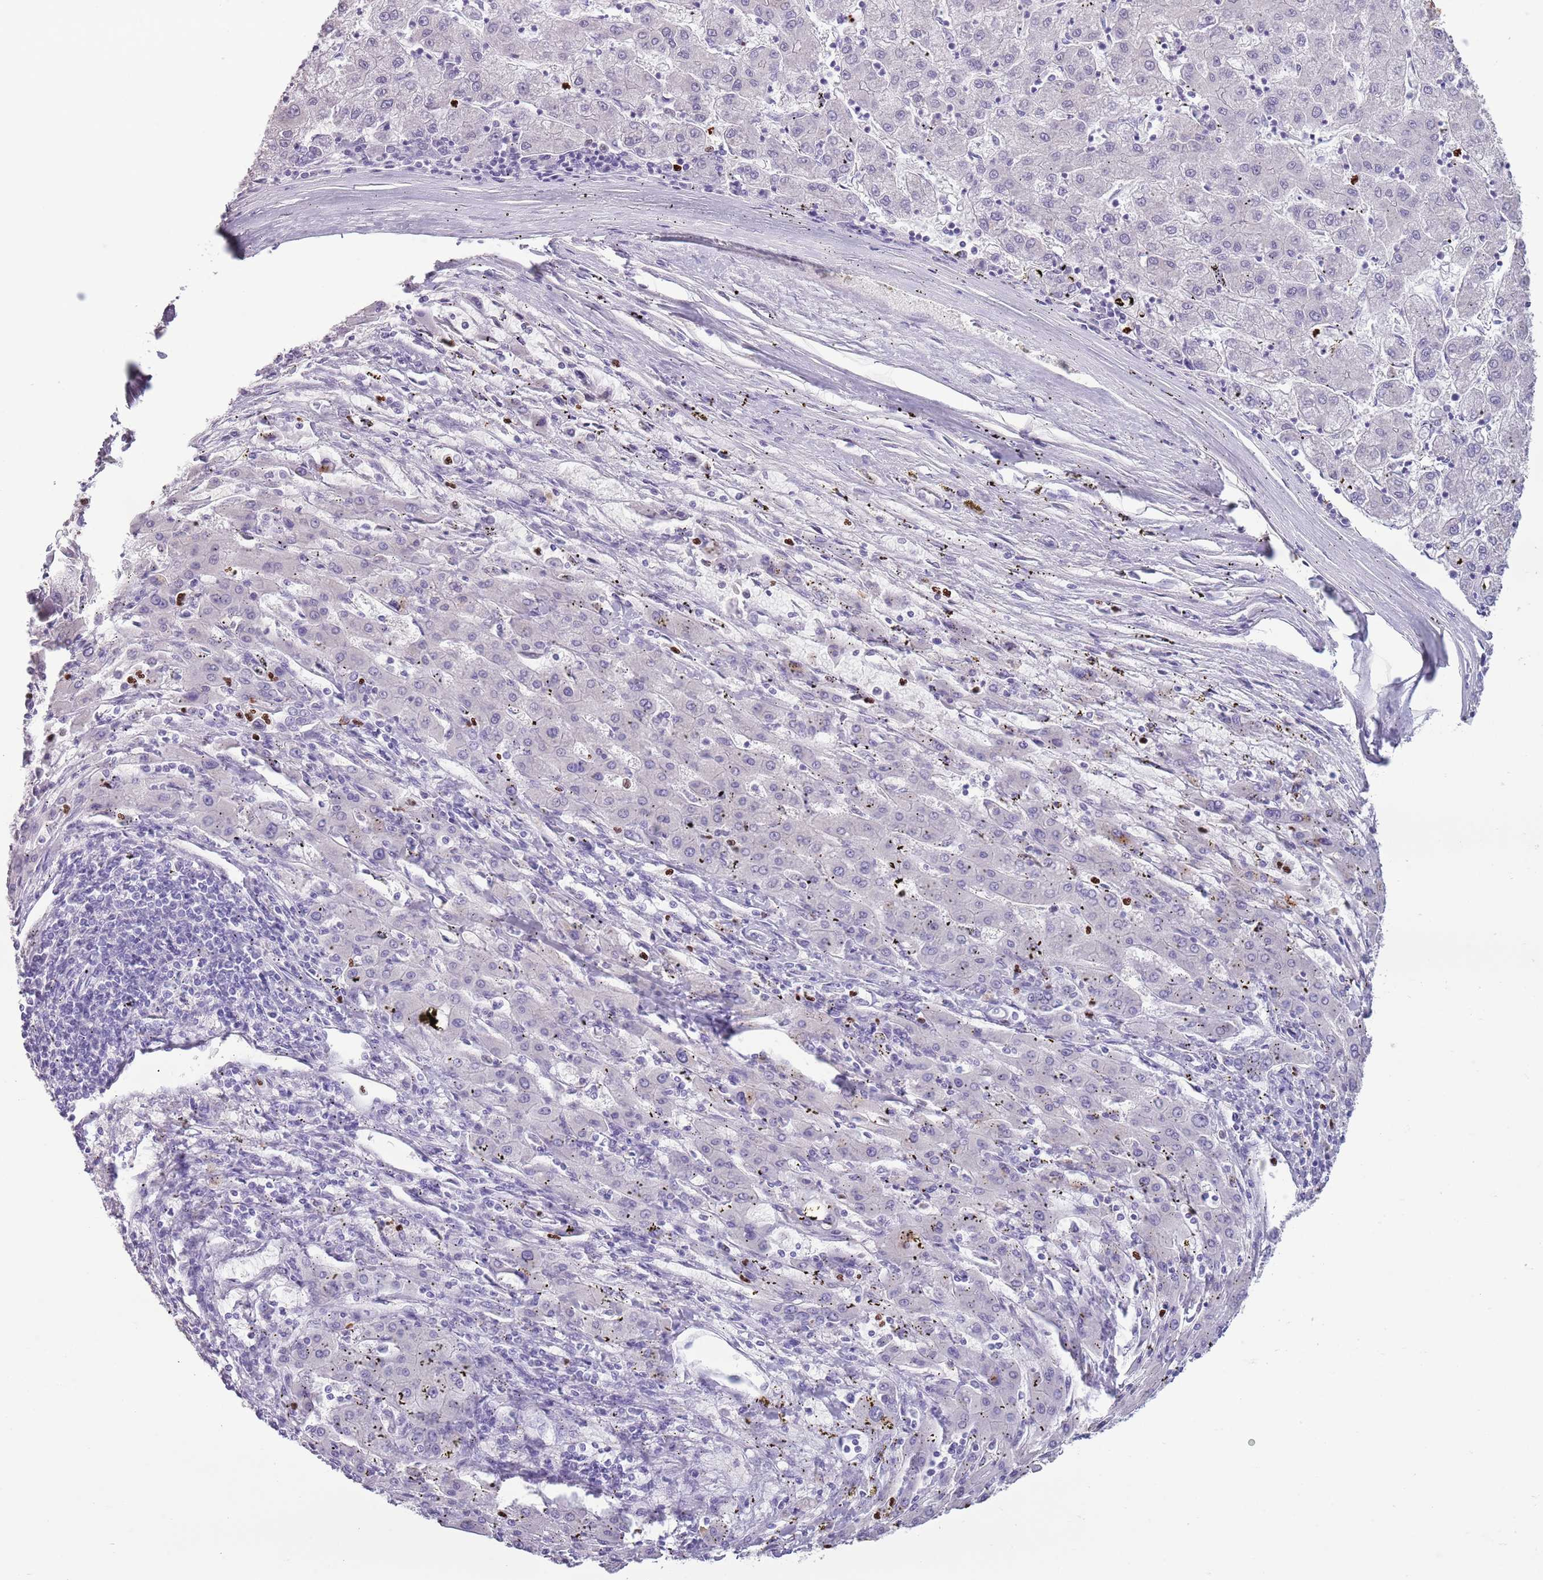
{"staining": {"intensity": "negative", "quantity": "none", "location": "none"}, "tissue": "liver cancer", "cell_type": "Tumor cells", "image_type": "cancer", "snomed": [{"axis": "morphology", "description": "Carcinoma, Hepatocellular, NOS"}, {"axis": "topography", "description": "Liver"}], "caption": "Protein analysis of liver cancer reveals no significant expression in tumor cells.", "gene": "CELF6", "patient": {"sex": "male", "age": 72}}